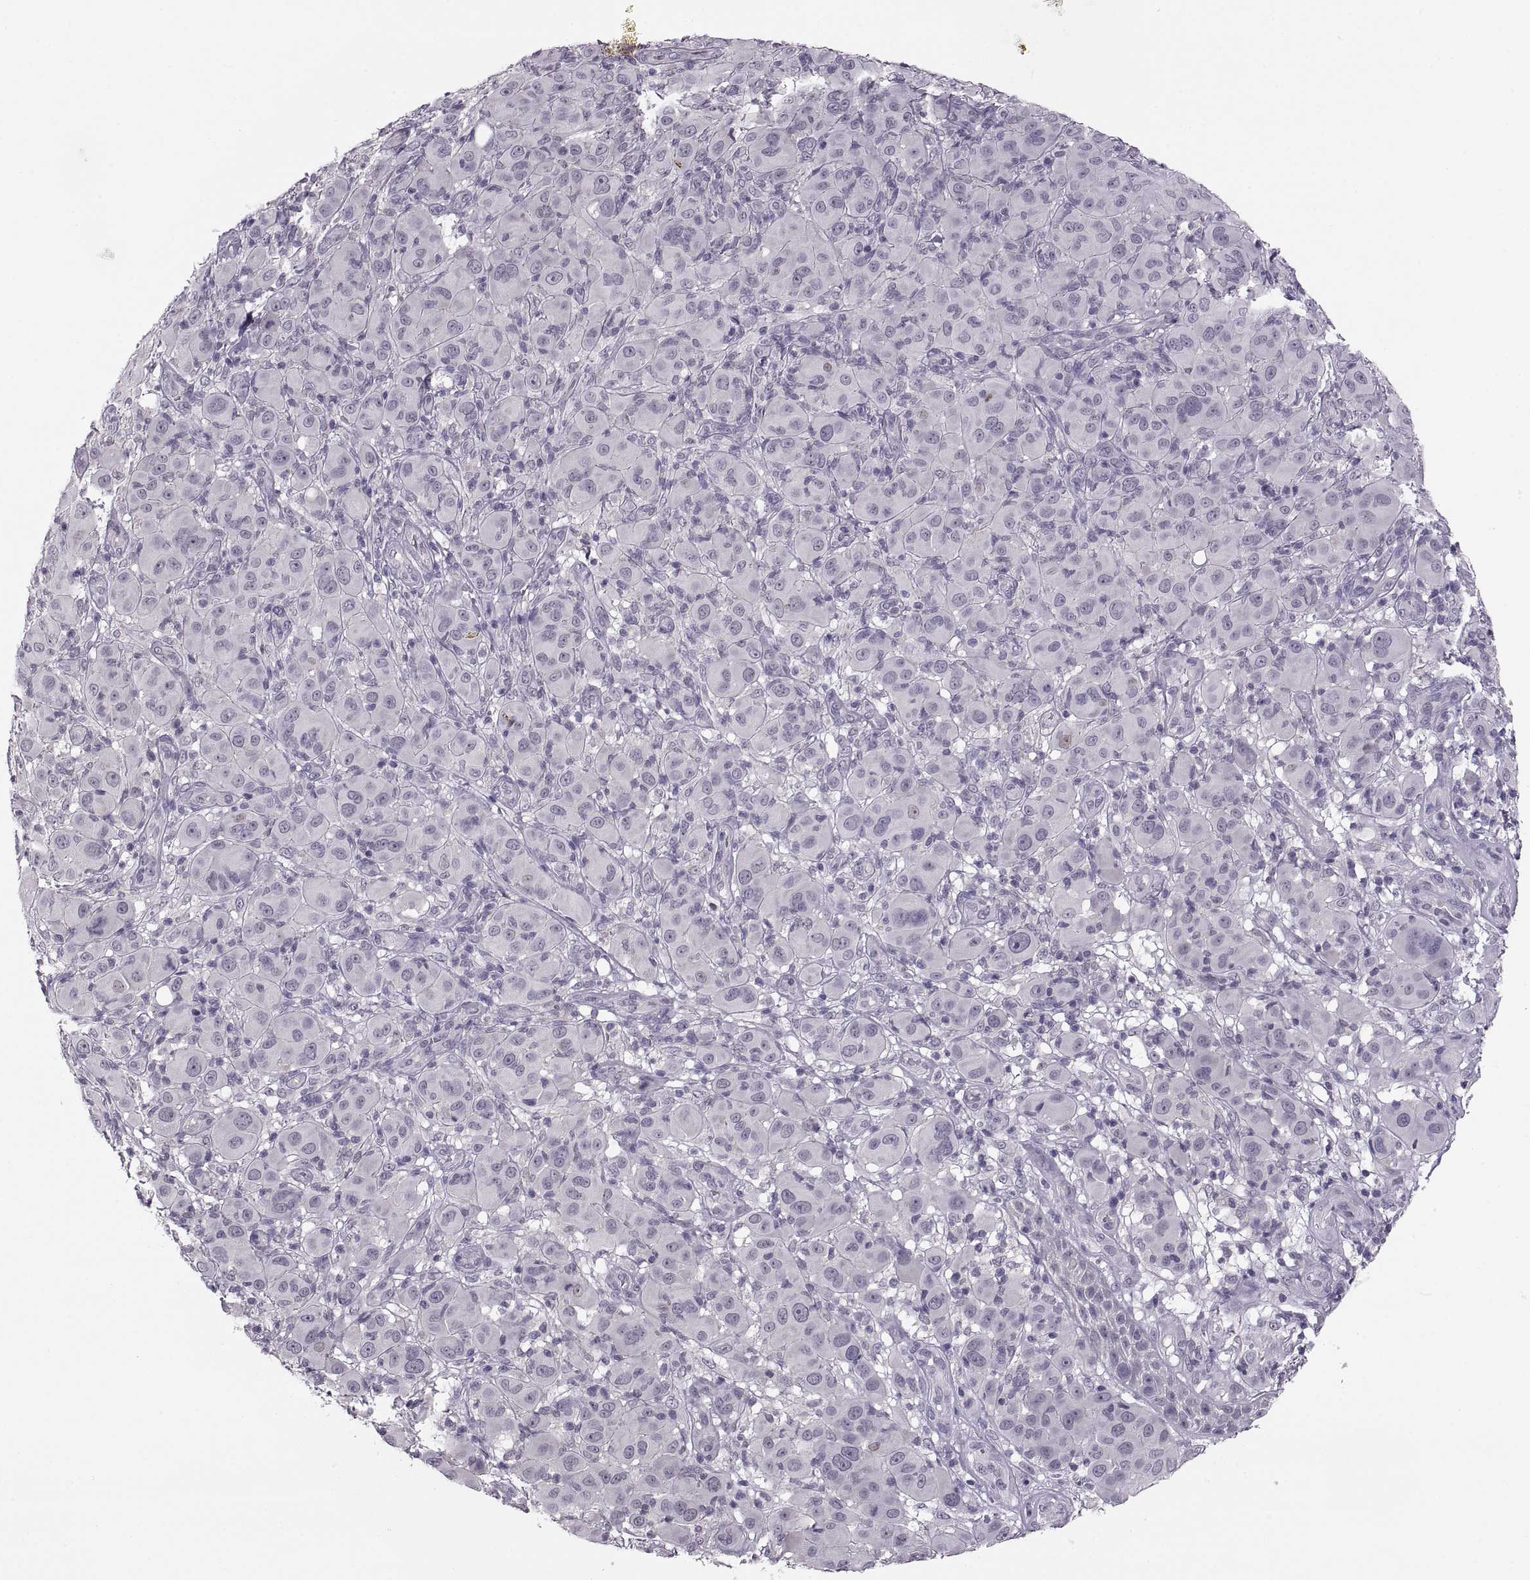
{"staining": {"intensity": "negative", "quantity": "none", "location": "none"}, "tissue": "melanoma", "cell_type": "Tumor cells", "image_type": "cancer", "snomed": [{"axis": "morphology", "description": "Malignant melanoma, NOS"}, {"axis": "topography", "description": "Skin"}], "caption": "Immunohistochemistry (IHC) histopathology image of human melanoma stained for a protein (brown), which displays no positivity in tumor cells.", "gene": "ADH6", "patient": {"sex": "female", "age": 87}}